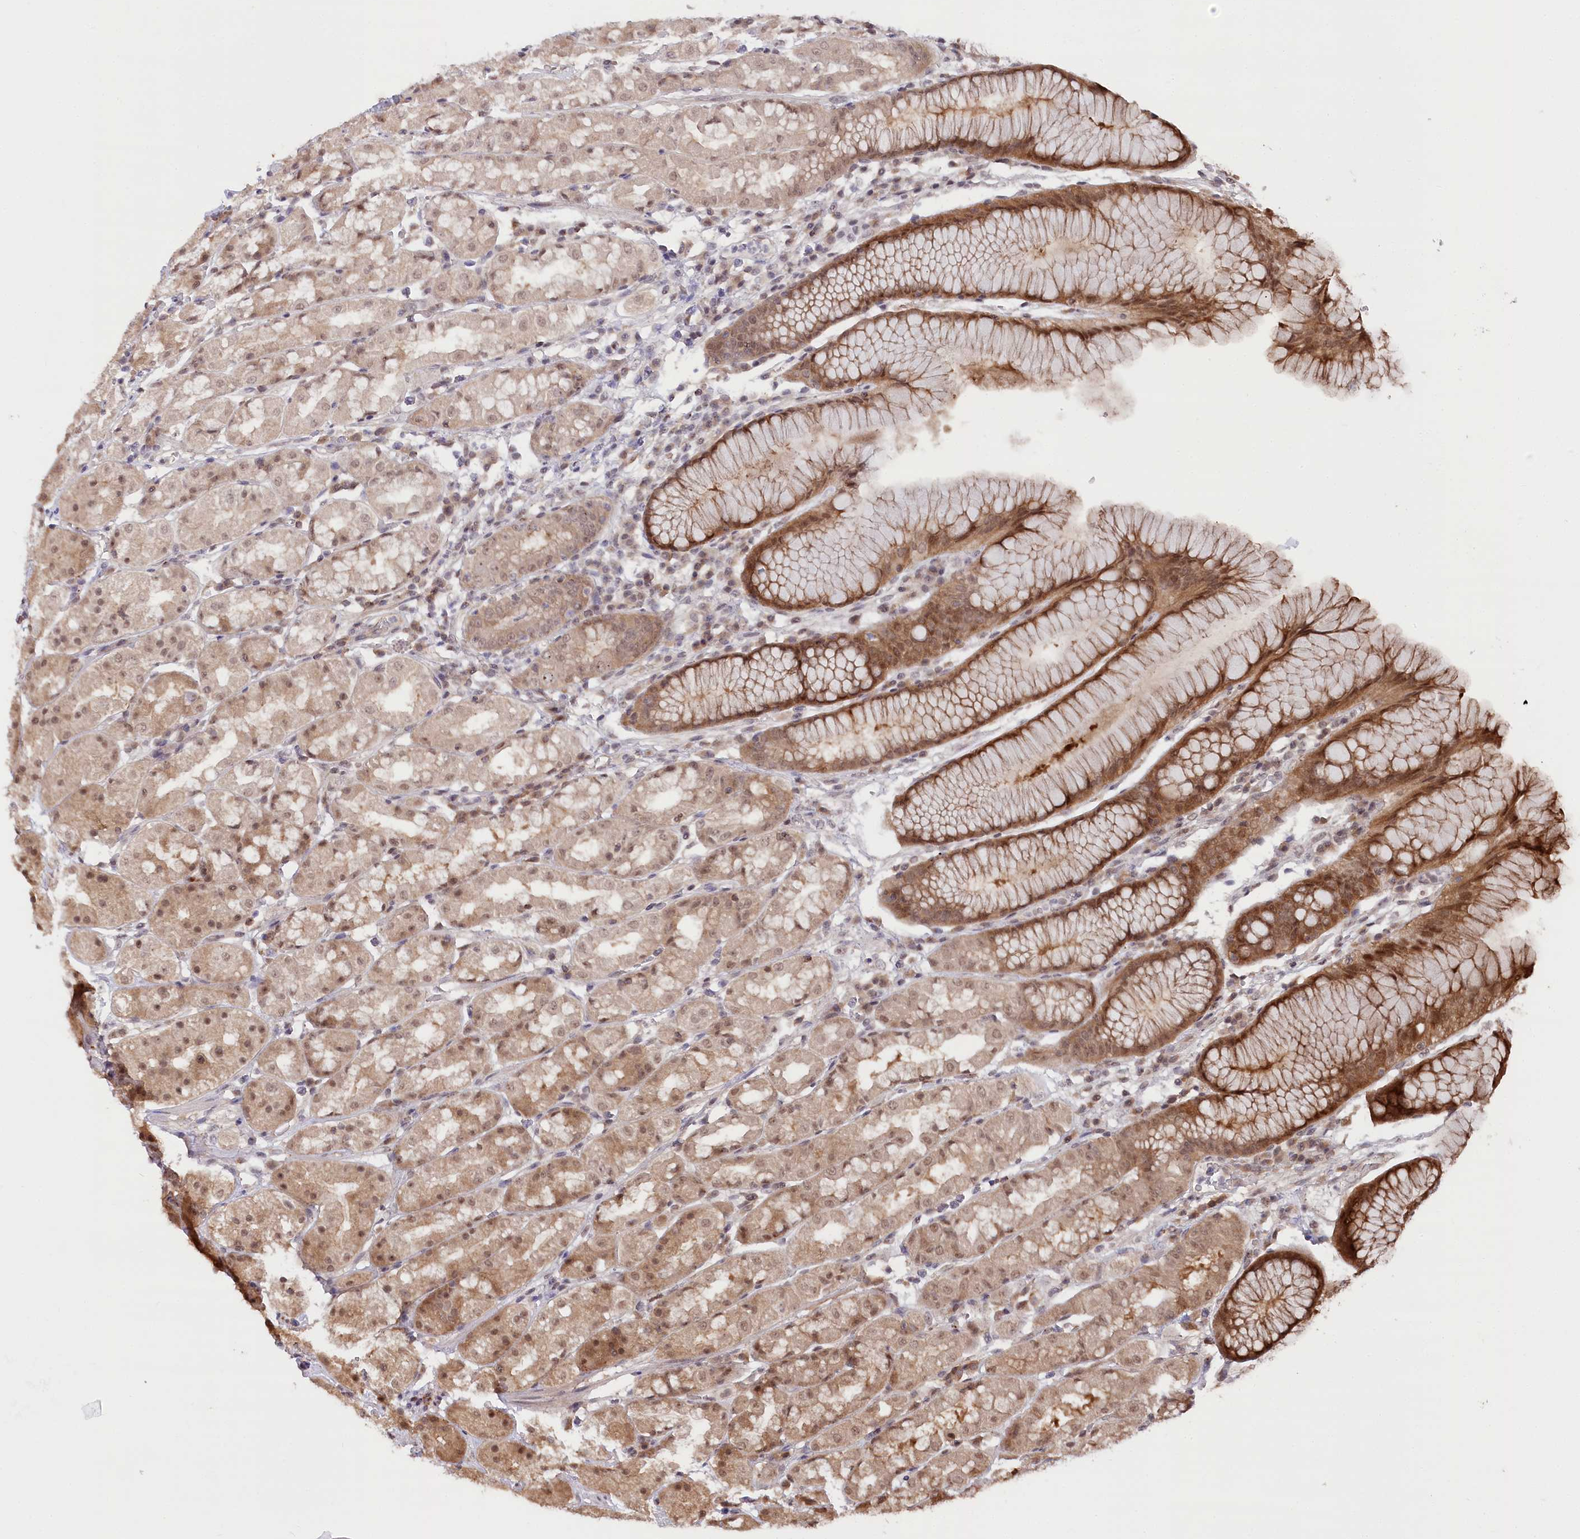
{"staining": {"intensity": "moderate", "quantity": "25%-75%", "location": "cytoplasmic/membranous,nuclear"}, "tissue": "stomach", "cell_type": "Glandular cells", "image_type": "normal", "snomed": [{"axis": "morphology", "description": "Normal tissue, NOS"}, {"axis": "topography", "description": "Stomach, lower"}], "caption": "Immunohistochemistry of benign stomach demonstrates medium levels of moderate cytoplasmic/membranous,nuclear expression in about 25%-75% of glandular cells.", "gene": "CCSER2", "patient": {"sex": "female", "age": 56}}